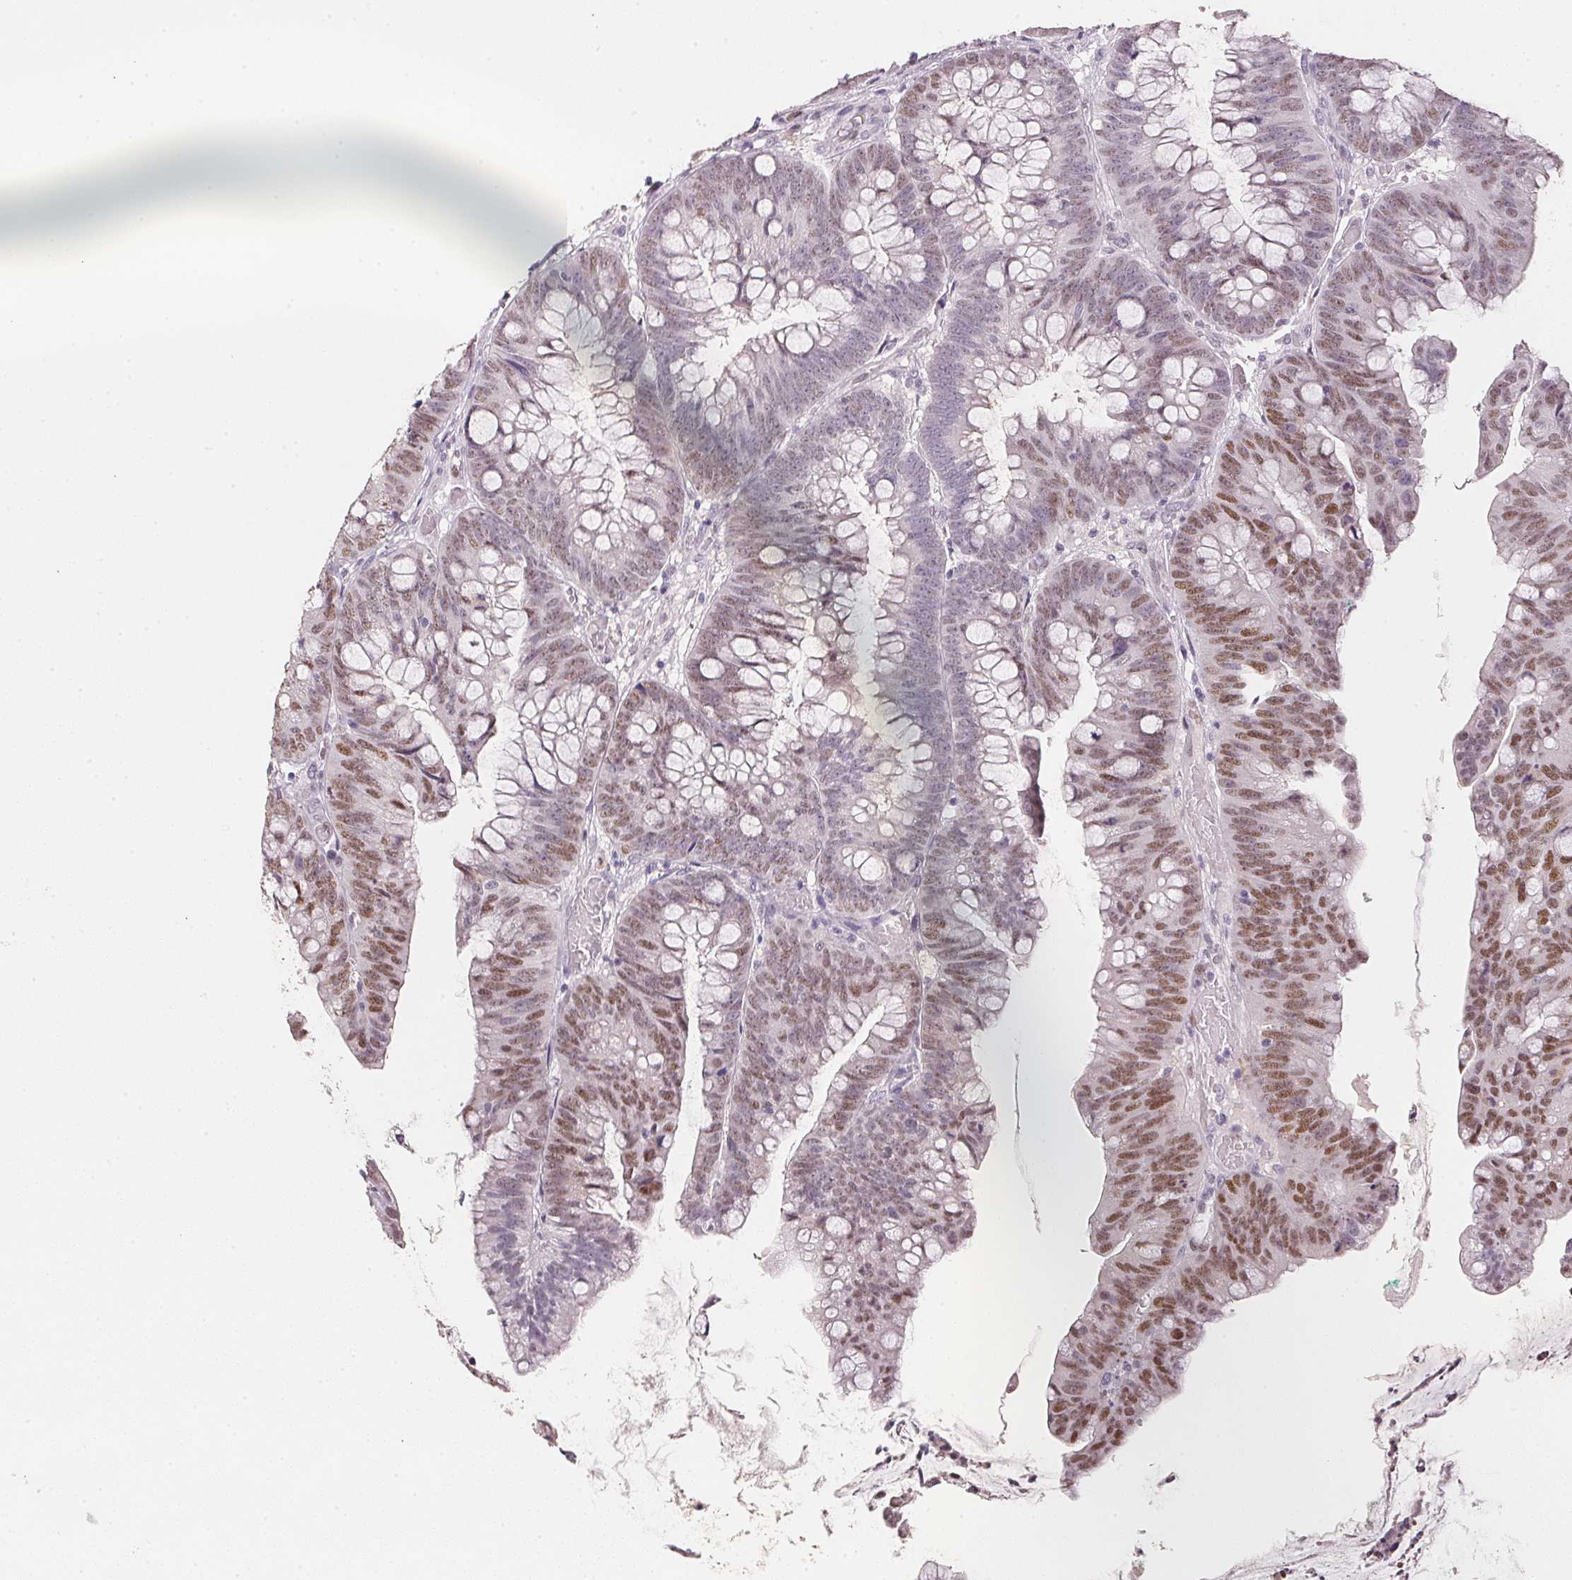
{"staining": {"intensity": "moderate", "quantity": "25%-75%", "location": "nuclear"}, "tissue": "colorectal cancer", "cell_type": "Tumor cells", "image_type": "cancer", "snomed": [{"axis": "morphology", "description": "Adenocarcinoma, NOS"}, {"axis": "topography", "description": "Colon"}], "caption": "Immunohistochemistry photomicrograph of neoplastic tissue: human colorectal cancer (adenocarcinoma) stained using IHC demonstrates medium levels of moderate protein expression localized specifically in the nuclear of tumor cells, appearing as a nuclear brown color.", "gene": "POLR3G", "patient": {"sex": "male", "age": 62}}